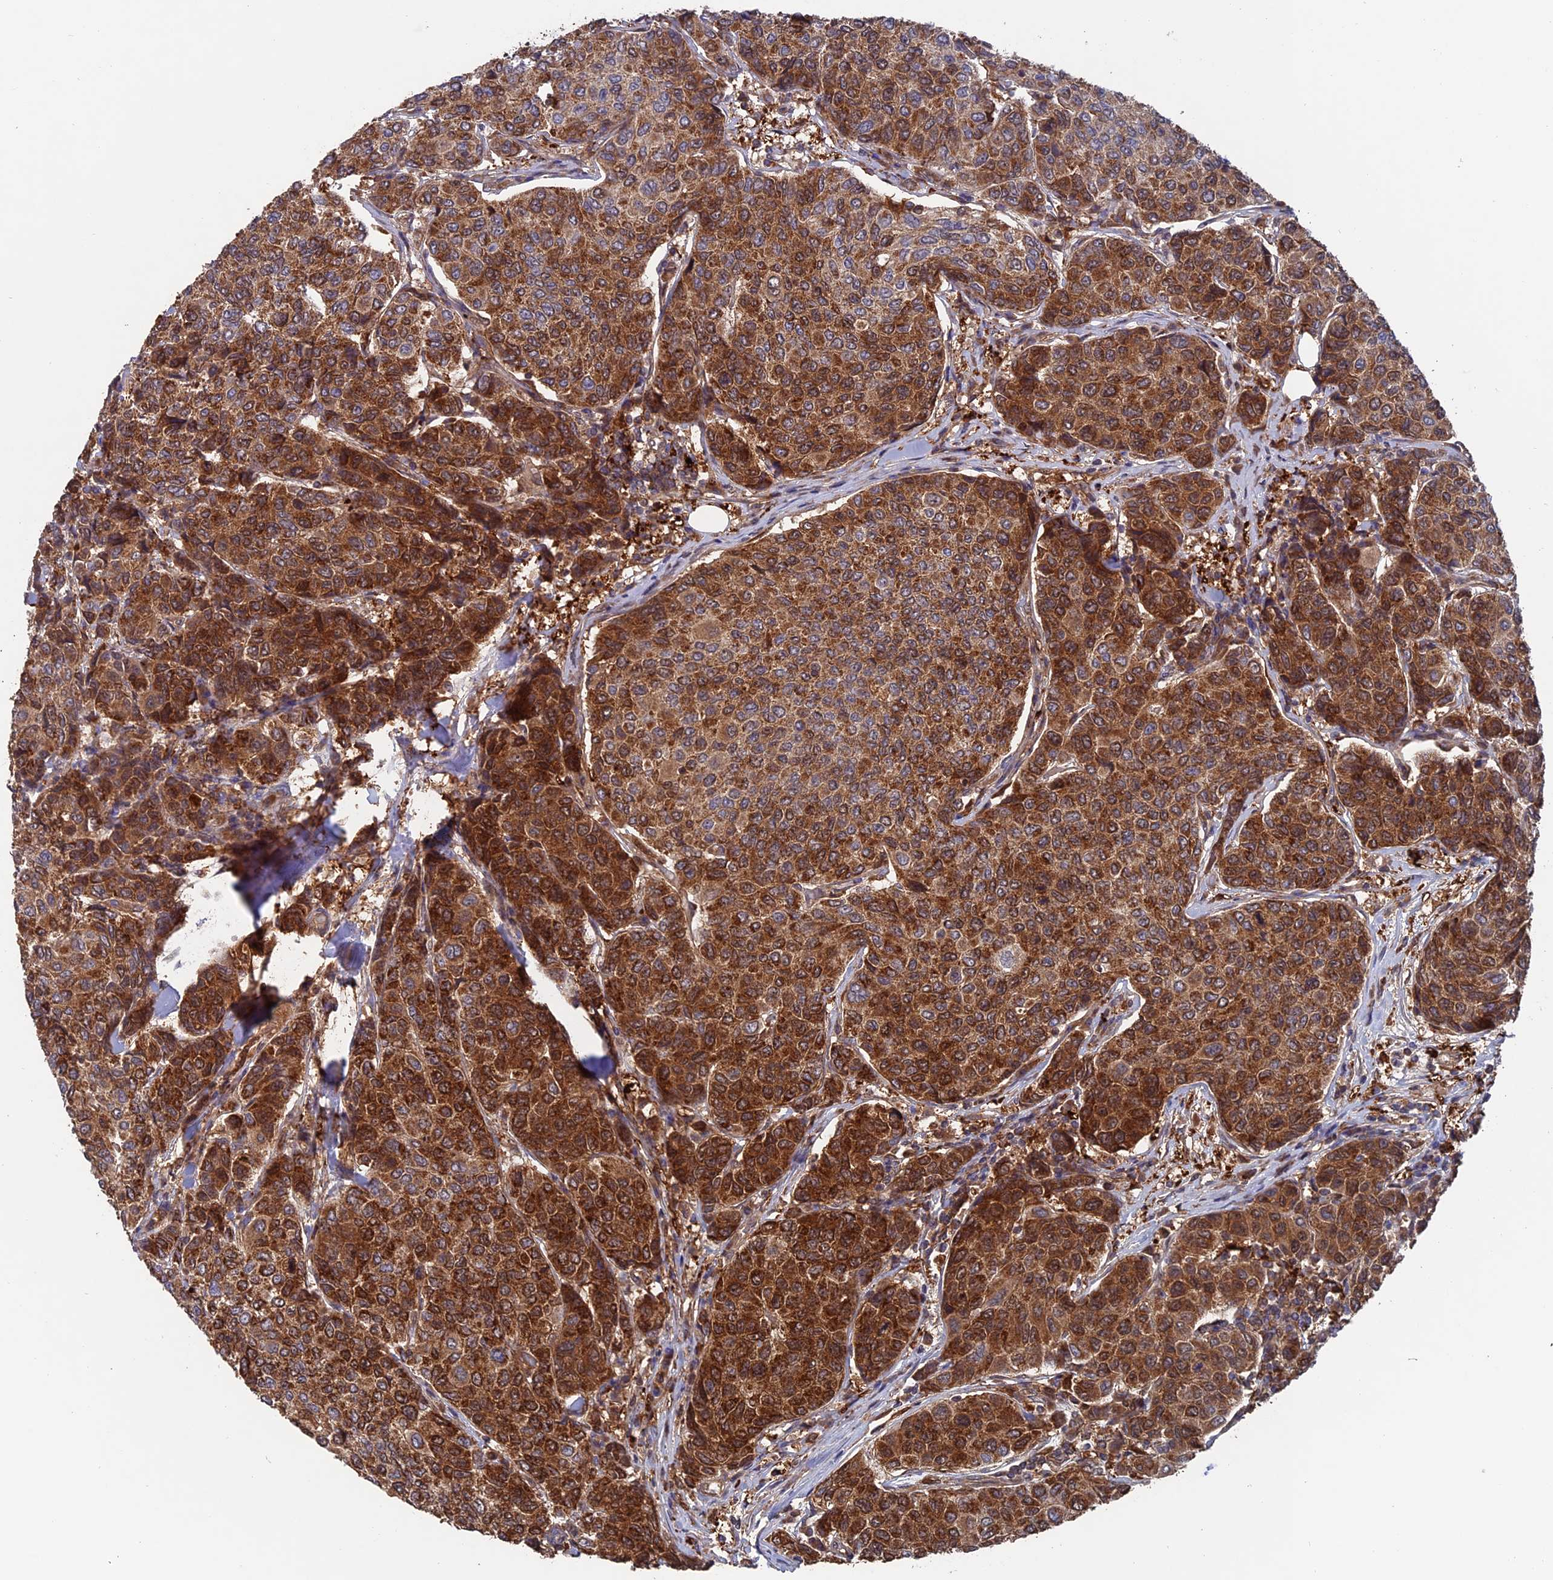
{"staining": {"intensity": "strong", "quantity": ">75%", "location": "cytoplasmic/membranous"}, "tissue": "breast cancer", "cell_type": "Tumor cells", "image_type": "cancer", "snomed": [{"axis": "morphology", "description": "Duct carcinoma"}, {"axis": "topography", "description": "Breast"}], "caption": "Immunohistochemistry of human breast cancer exhibits high levels of strong cytoplasmic/membranous expression in about >75% of tumor cells. (IHC, brightfield microscopy, high magnification).", "gene": "DTYMK", "patient": {"sex": "female", "age": 55}}